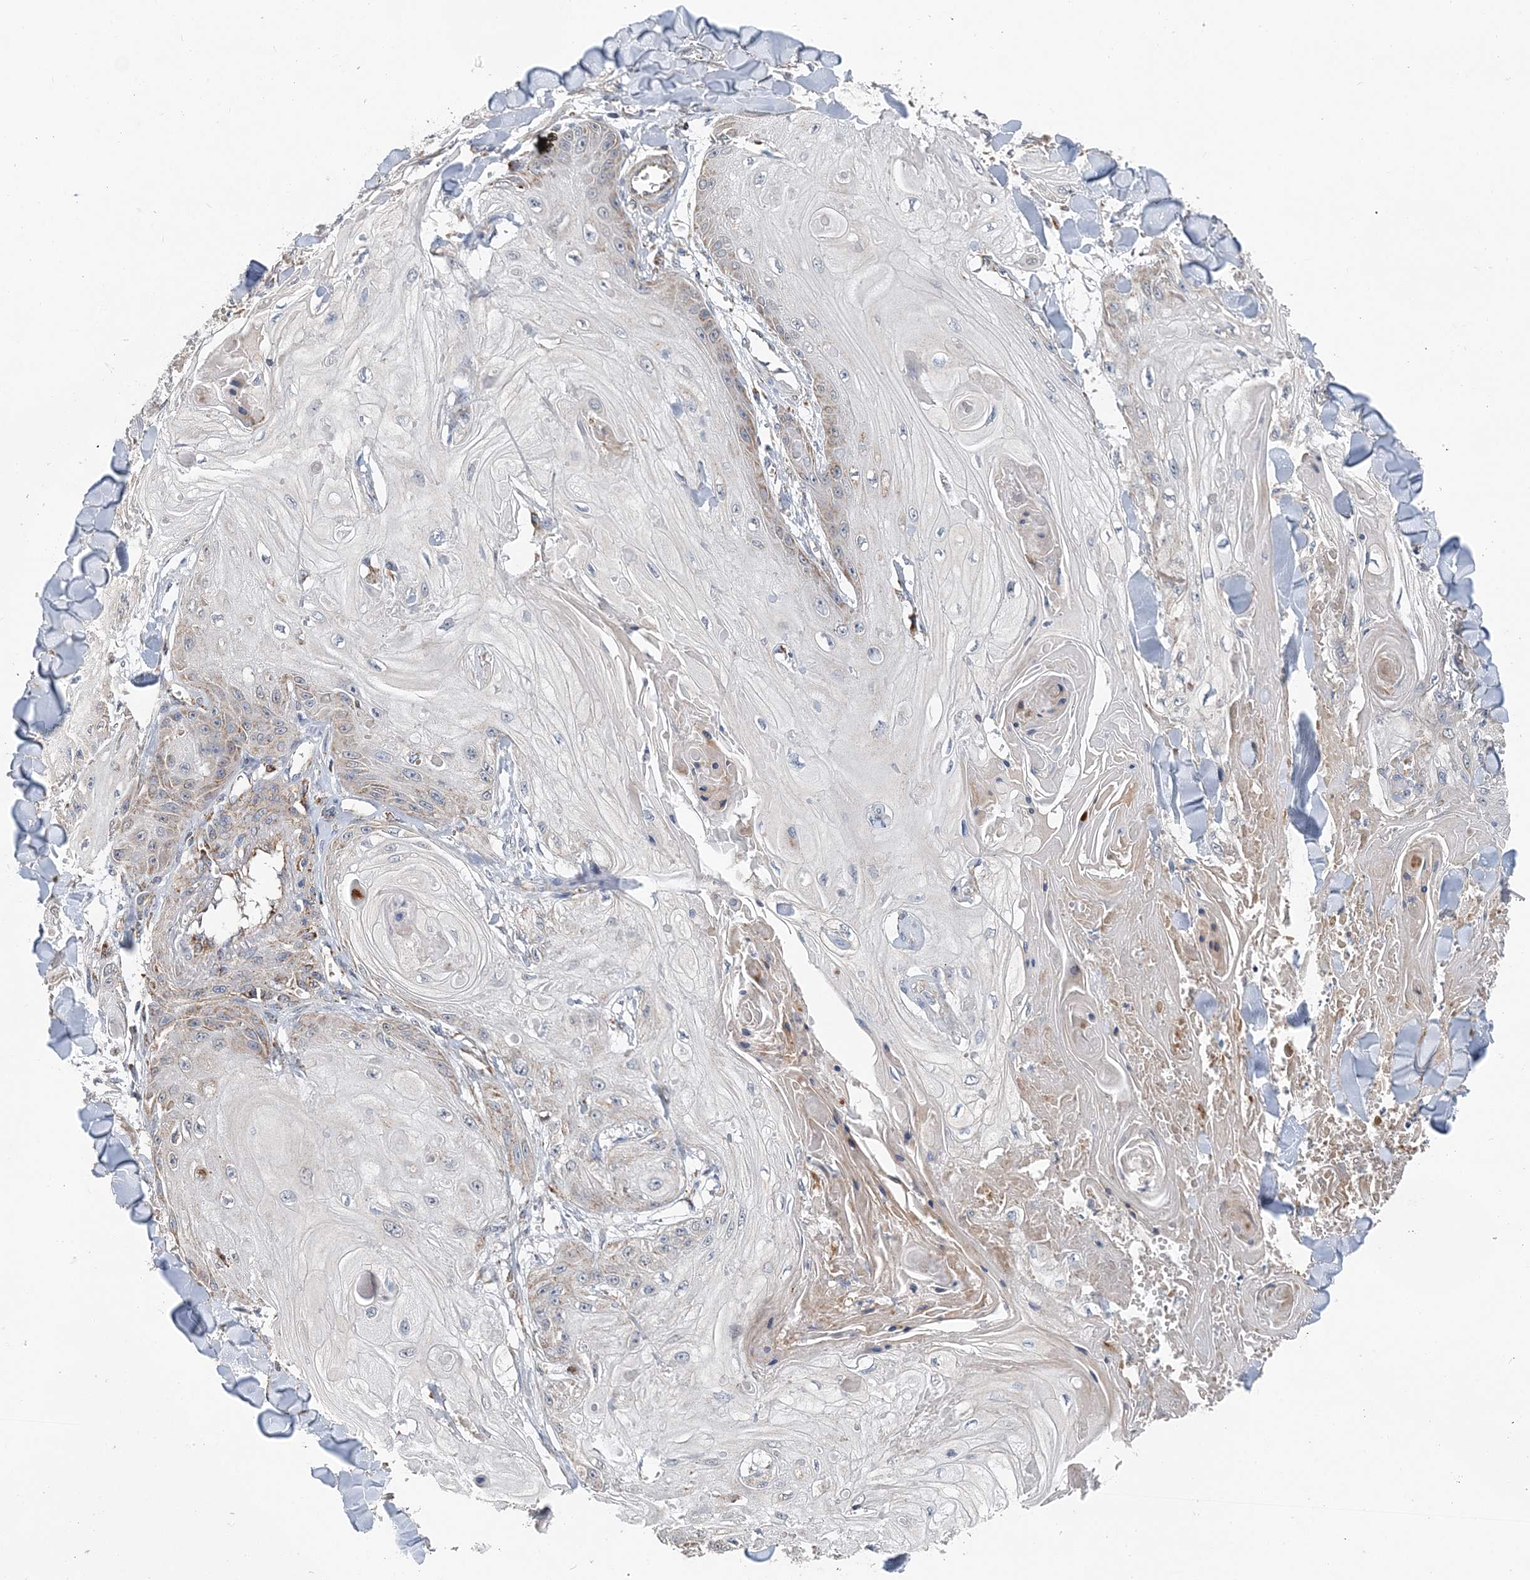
{"staining": {"intensity": "weak", "quantity": "<25%", "location": "cytoplasmic/membranous"}, "tissue": "skin cancer", "cell_type": "Tumor cells", "image_type": "cancer", "snomed": [{"axis": "morphology", "description": "Squamous cell carcinoma, NOS"}, {"axis": "topography", "description": "Skin"}], "caption": "Immunohistochemical staining of skin squamous cell carcinoma exhibits no significant staining in tumor cells.", "gene": "SPRY2", "patient": {"sex": "male", "age": 74}}